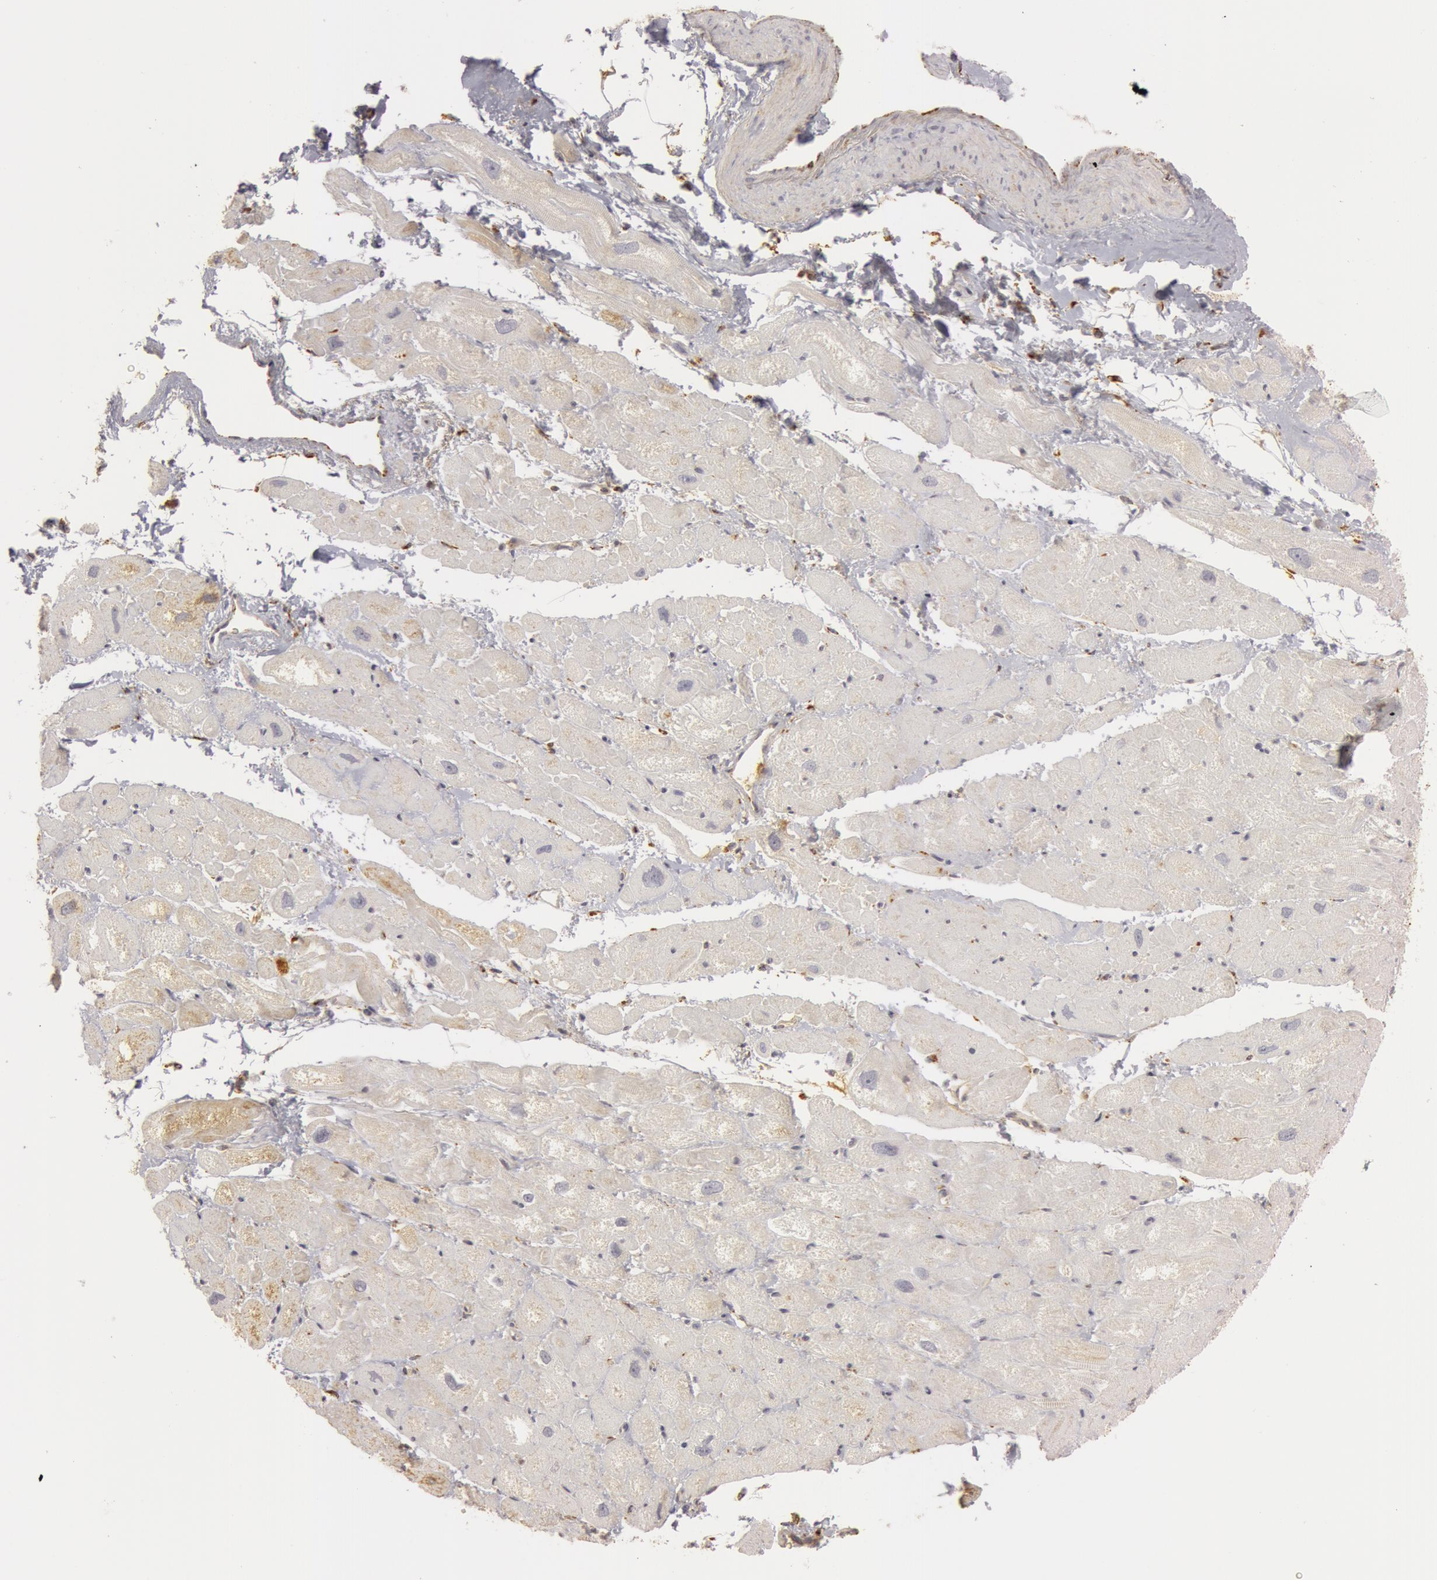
{"staining": {"intensity": "negative", "quantity": "none", "location": "none"}, "tissue": "heart muscle", "cell_type": "Cardiomyocytes", "image_type": "normal", "snomed": [{"axis": "morphology", "description": "Normal tissue, NOS"}, {"axis": "topography", "description": "Heart"}], "caption": "Cardiomyocytes show no significant protein expression in unremarkable heart muscle.", "gene": "C7", "patient": {"sex": "male", "age": 49}}